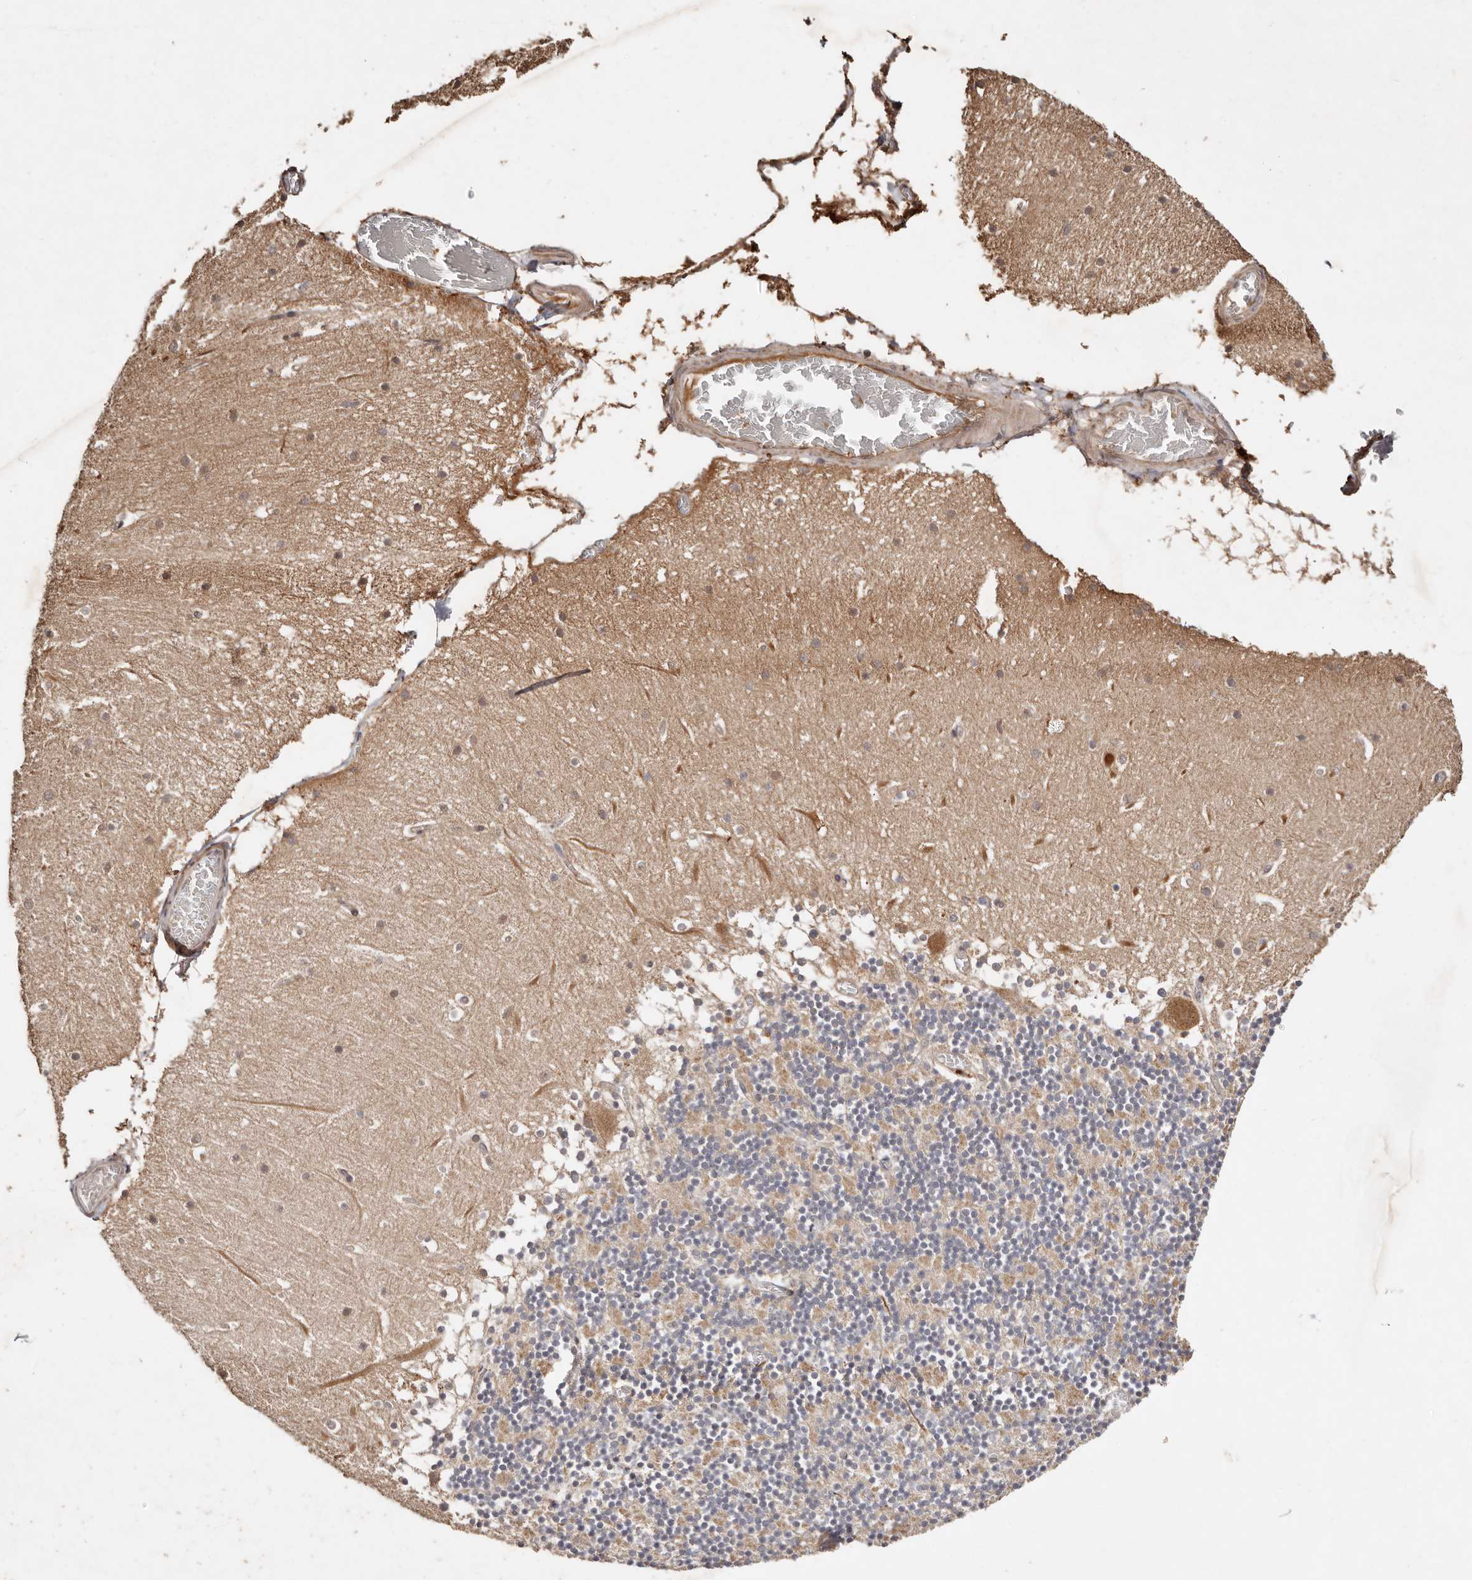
{"staining": {"intensity": "moderate", "quantity": "25%-75%", "location": "cytoplasmic/membranous"}, "tissue": "cerebellum", "cell_type": "Cells in granular layer", "image_type": "normal", "snomed": [{"axis": "morphology", "description": "Normal tissue, NOS"}, {"axis": "topography", "description": "Cerebellum"}], "caption": "Immunohistochemistry of unremarkable human cerebellum reveals medium levels of moderate cytoplasmic/membranous expression in about 25%-75% of cells in granular layer.", "gene": "DENND11", "patient": {"sex": "female", "age": 28}}